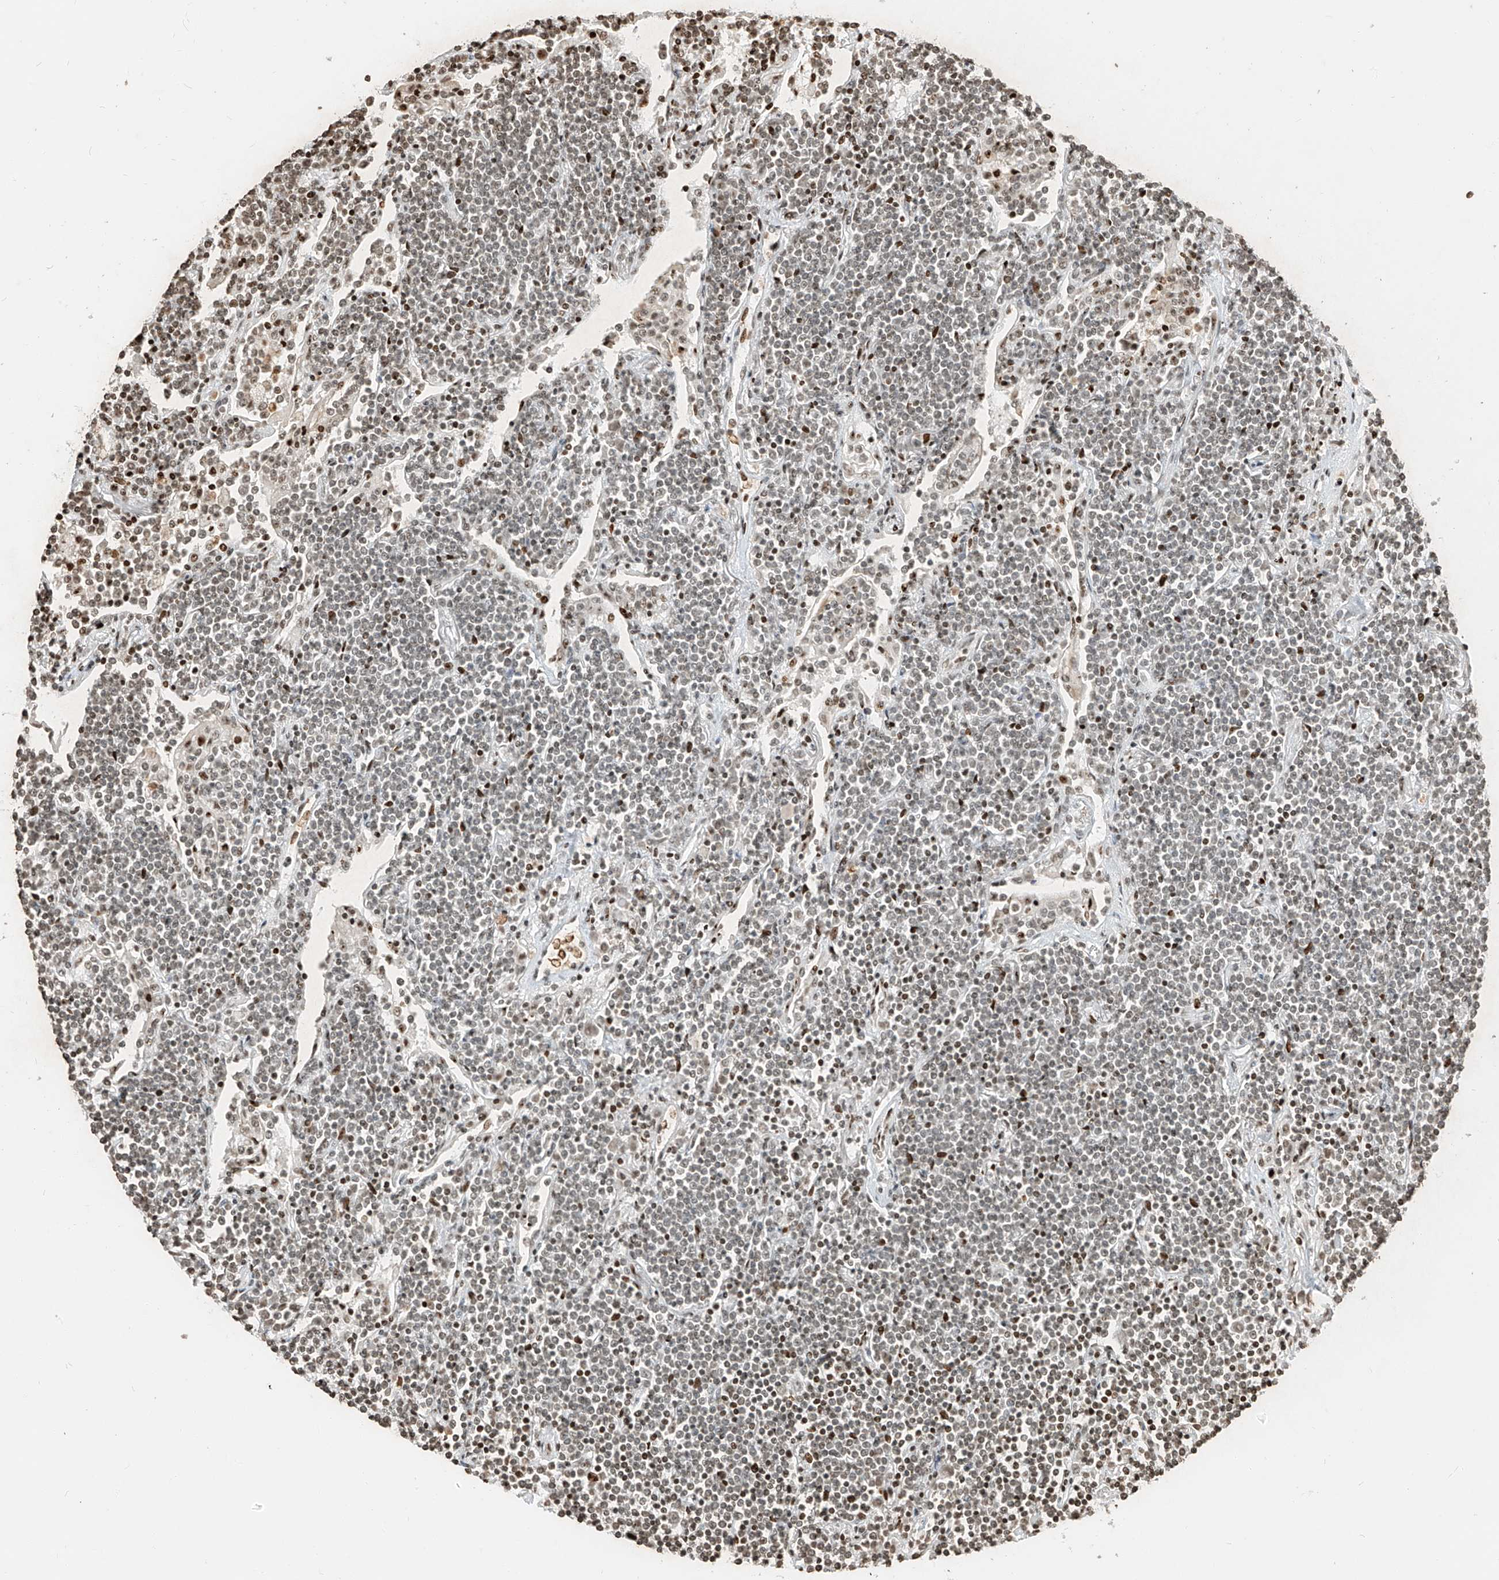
{"staining": {"intensity": "weak", "quantity": ">75%", "location": "nuclear"}, "tissue": "lymphoma", "cell_type": "Tumor cells", "image_type": "cancer", "snomed": [{"axis": "morphology", "description": "Malignant lymphoma, non-Hodgkin's type, Low grade"}, {"axis": "topography", "description": "Lung"}], "caption": "The photomicrograph demonstrates a brown stain indicating the presence of a protein in the nuclear of tumor cells in malignant lymphoma, non-Hodgkin's type (low-grade). (IHC, brightfield microscopy, high magnification).", "gene": "C17orf58", "patient": {"sex": "female", "age": 71}}